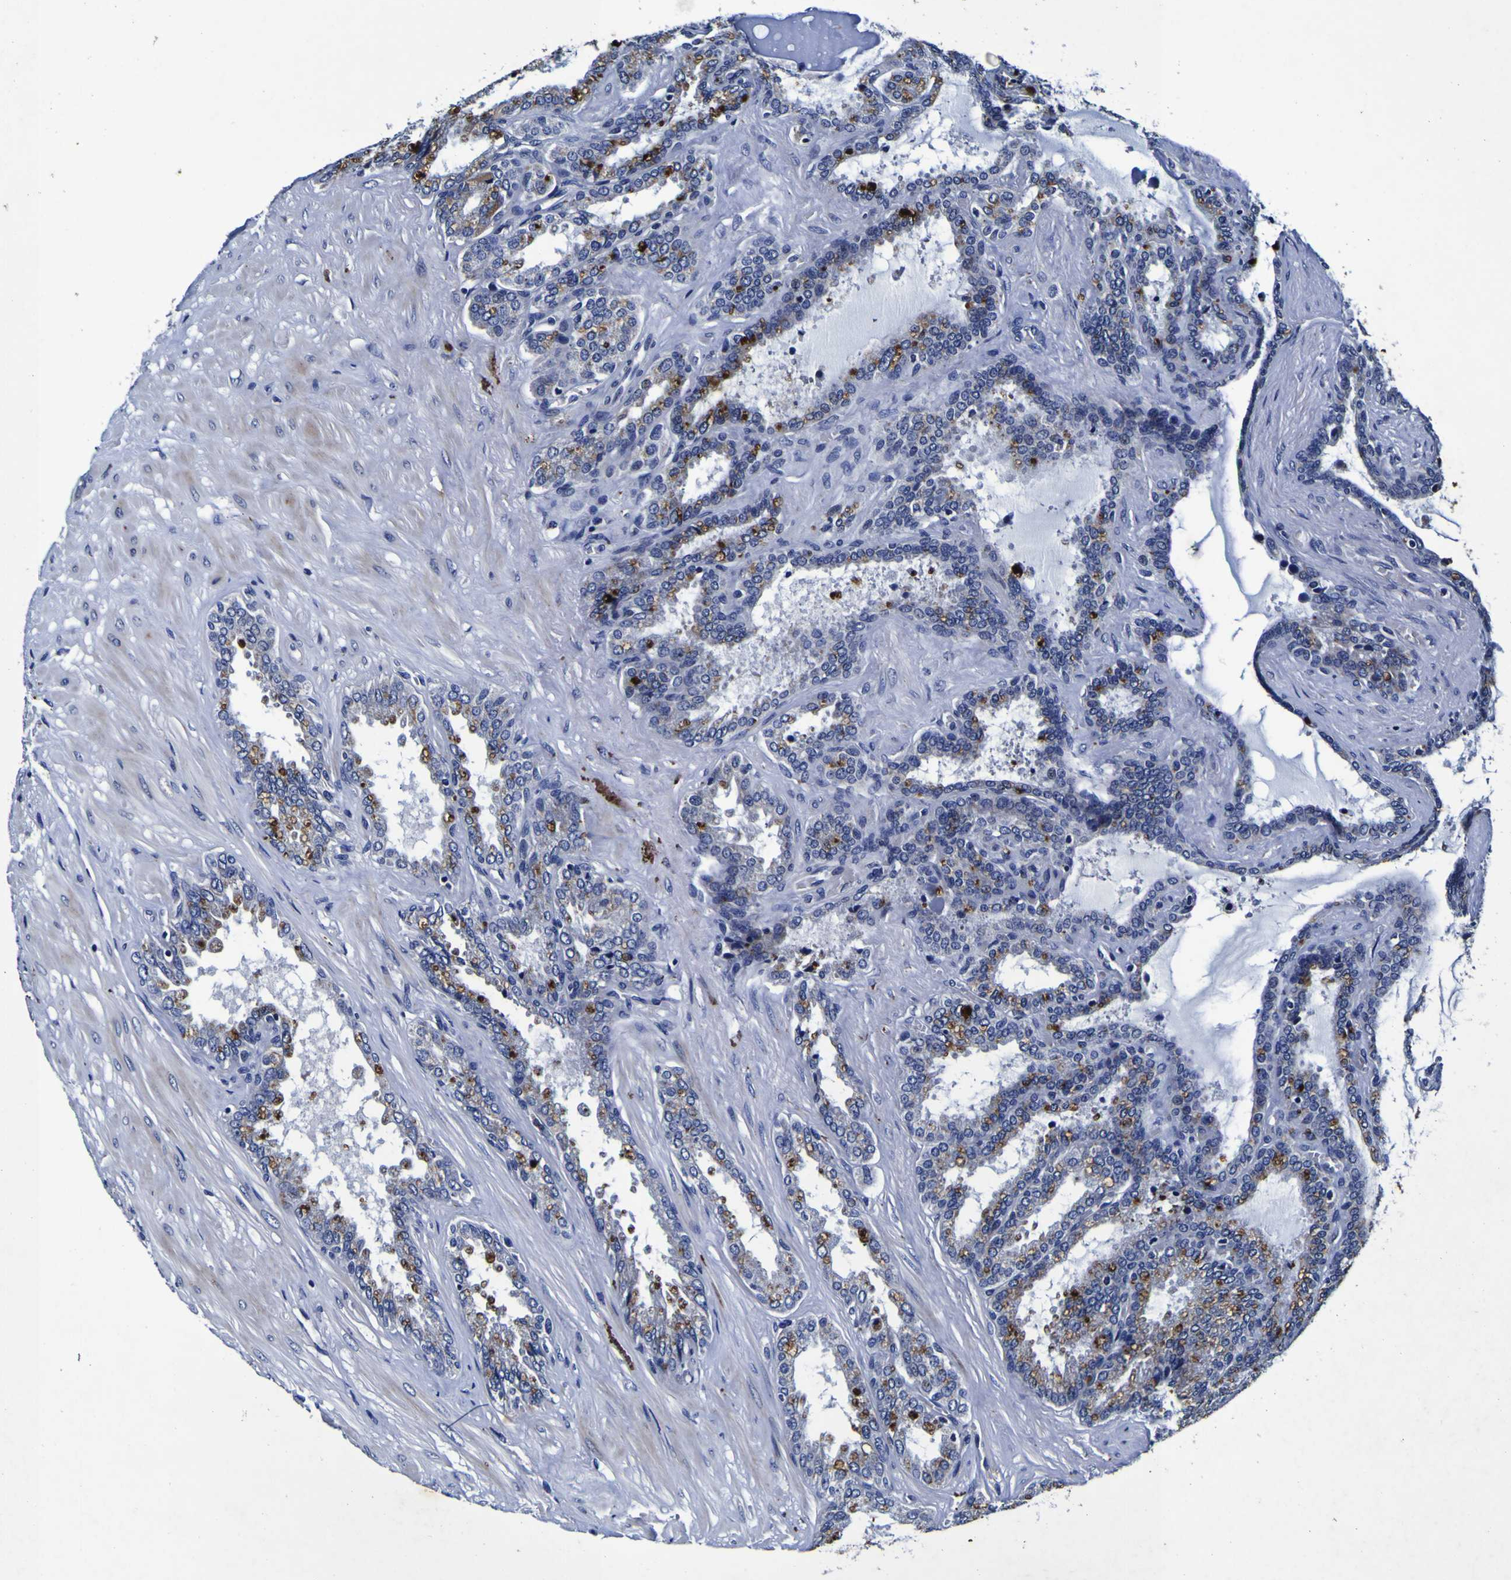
{"staining": {"intensity": "negative", "quantity": "none", "location": "none"}, "tissue": "seminal vesicle", "cell_type": "Glandular cells", "image_type": "normal", "snomed": [{"axis": "morphology", "description": "Normal tissue, NOS"}, {"axis": "topography", "description": "Seminal veicle"}], "caption": "Immunohistochemical staining of benign human seminal vesicle shows no significant staining in glandular cells. Nuclei are stained in blue.", "gene": "PANK4", "patient": {"sex": "male", "age": 46}}